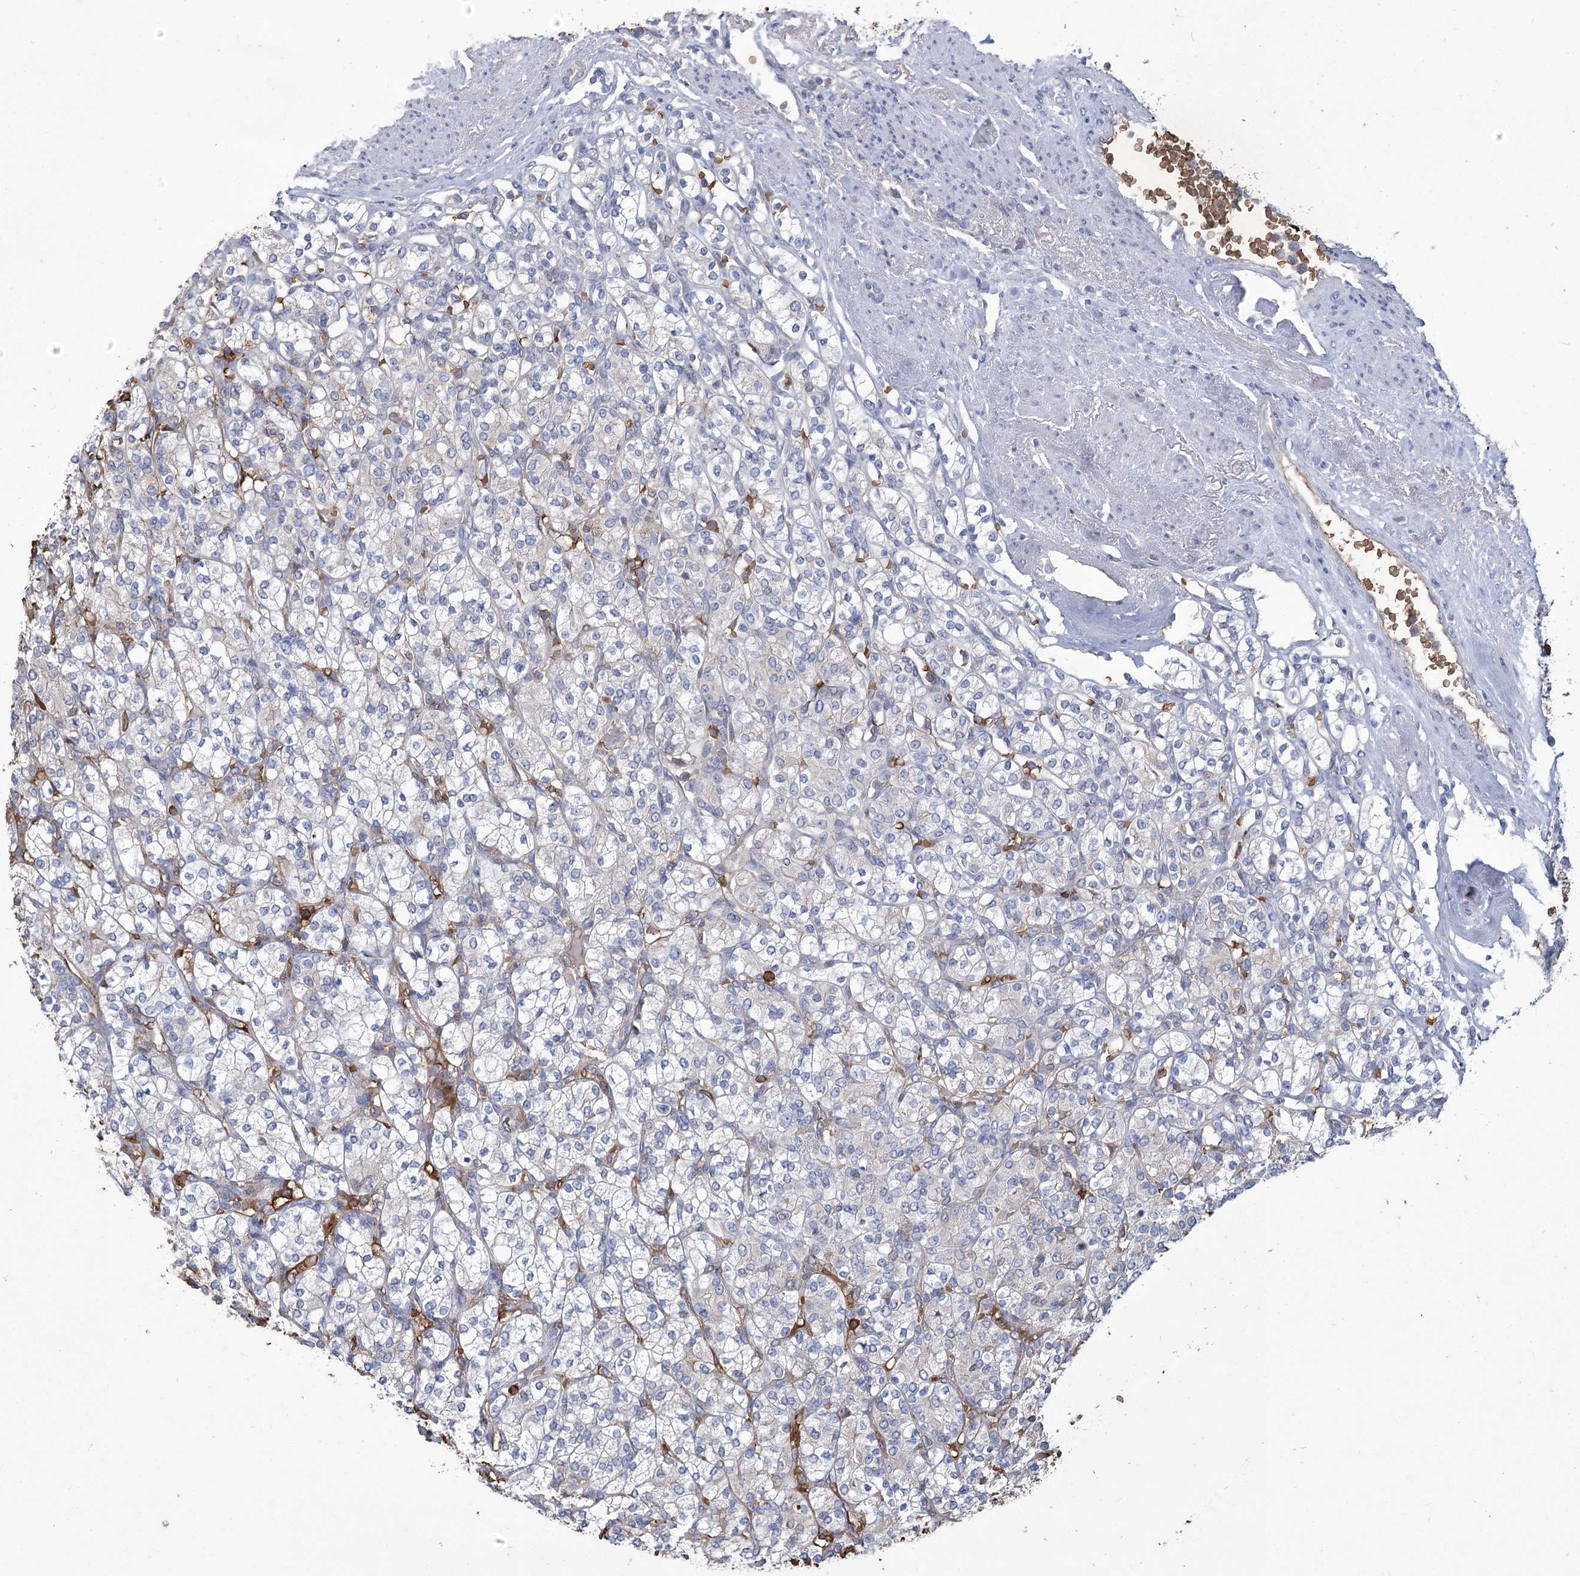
{"staining": {"intensity": "negative", "quantity": "none", "location": "none"}, "tissue": "renal cancer", "cell_type": "Tumor cells", "image_type": "cancer", "snomed": [{"axis": "morphology", "description": "Adenocarcinoma, NOS"}, {"axis": "topography", "description": "Kidney"}], "caption": "The immunohistochemistry photomicrograph has no significant positivity in tumor cells of renal adenocarcinoma tissue. (Stains: DAB (3,3'-diaminobenzidine) immunohistochemistry (IHC) with hematoxylin counter stain, Microscopy: brightfield microscopy at high magnification).", "gene": "HBA1", "patient": {"sex": "male", "age": 77}}